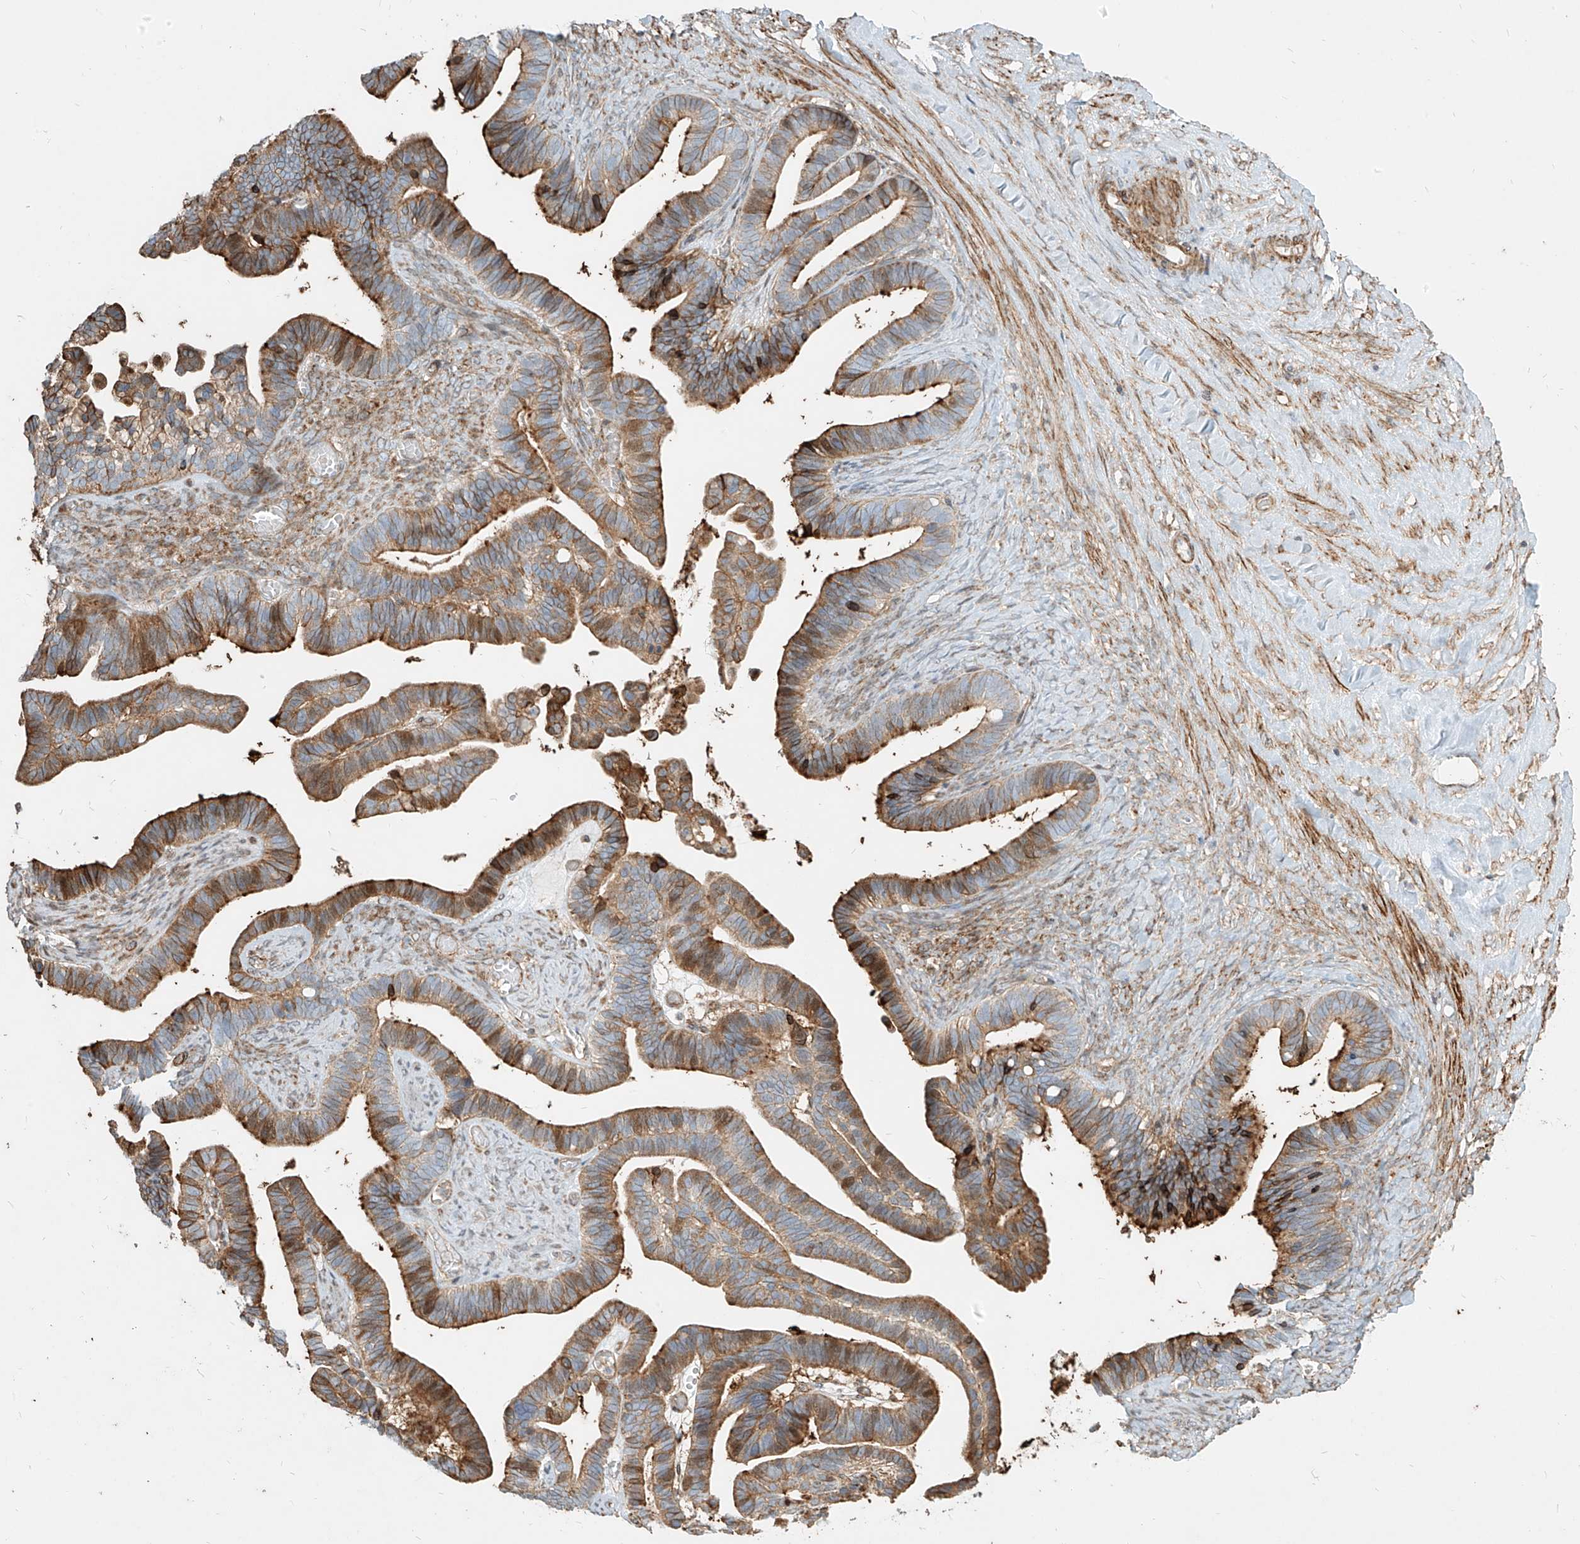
{"staining": {"intensity": "moderate", "quantity": ">75%", "location": "cytoplasmic/membranous"}, "tissue": "ovarian cancer", "cell_type": "Tumor cells", "image_type": "cancer", "snomed": [{"axis": "morphology", "description": "Cystadenocarcinoma, serous, NOS"}, {"axis": "topography", "description": "Ovary"}], "caption": "Ovarian cancer (serous cystadenocarcinoma) stained for a protein (brown) demonstrates moderate cytoplasmic/membranous positive positivity in approximately >75% of tumor cells.", "gene": "MTX2", "patient": {"sex": "female", "age": 56}}